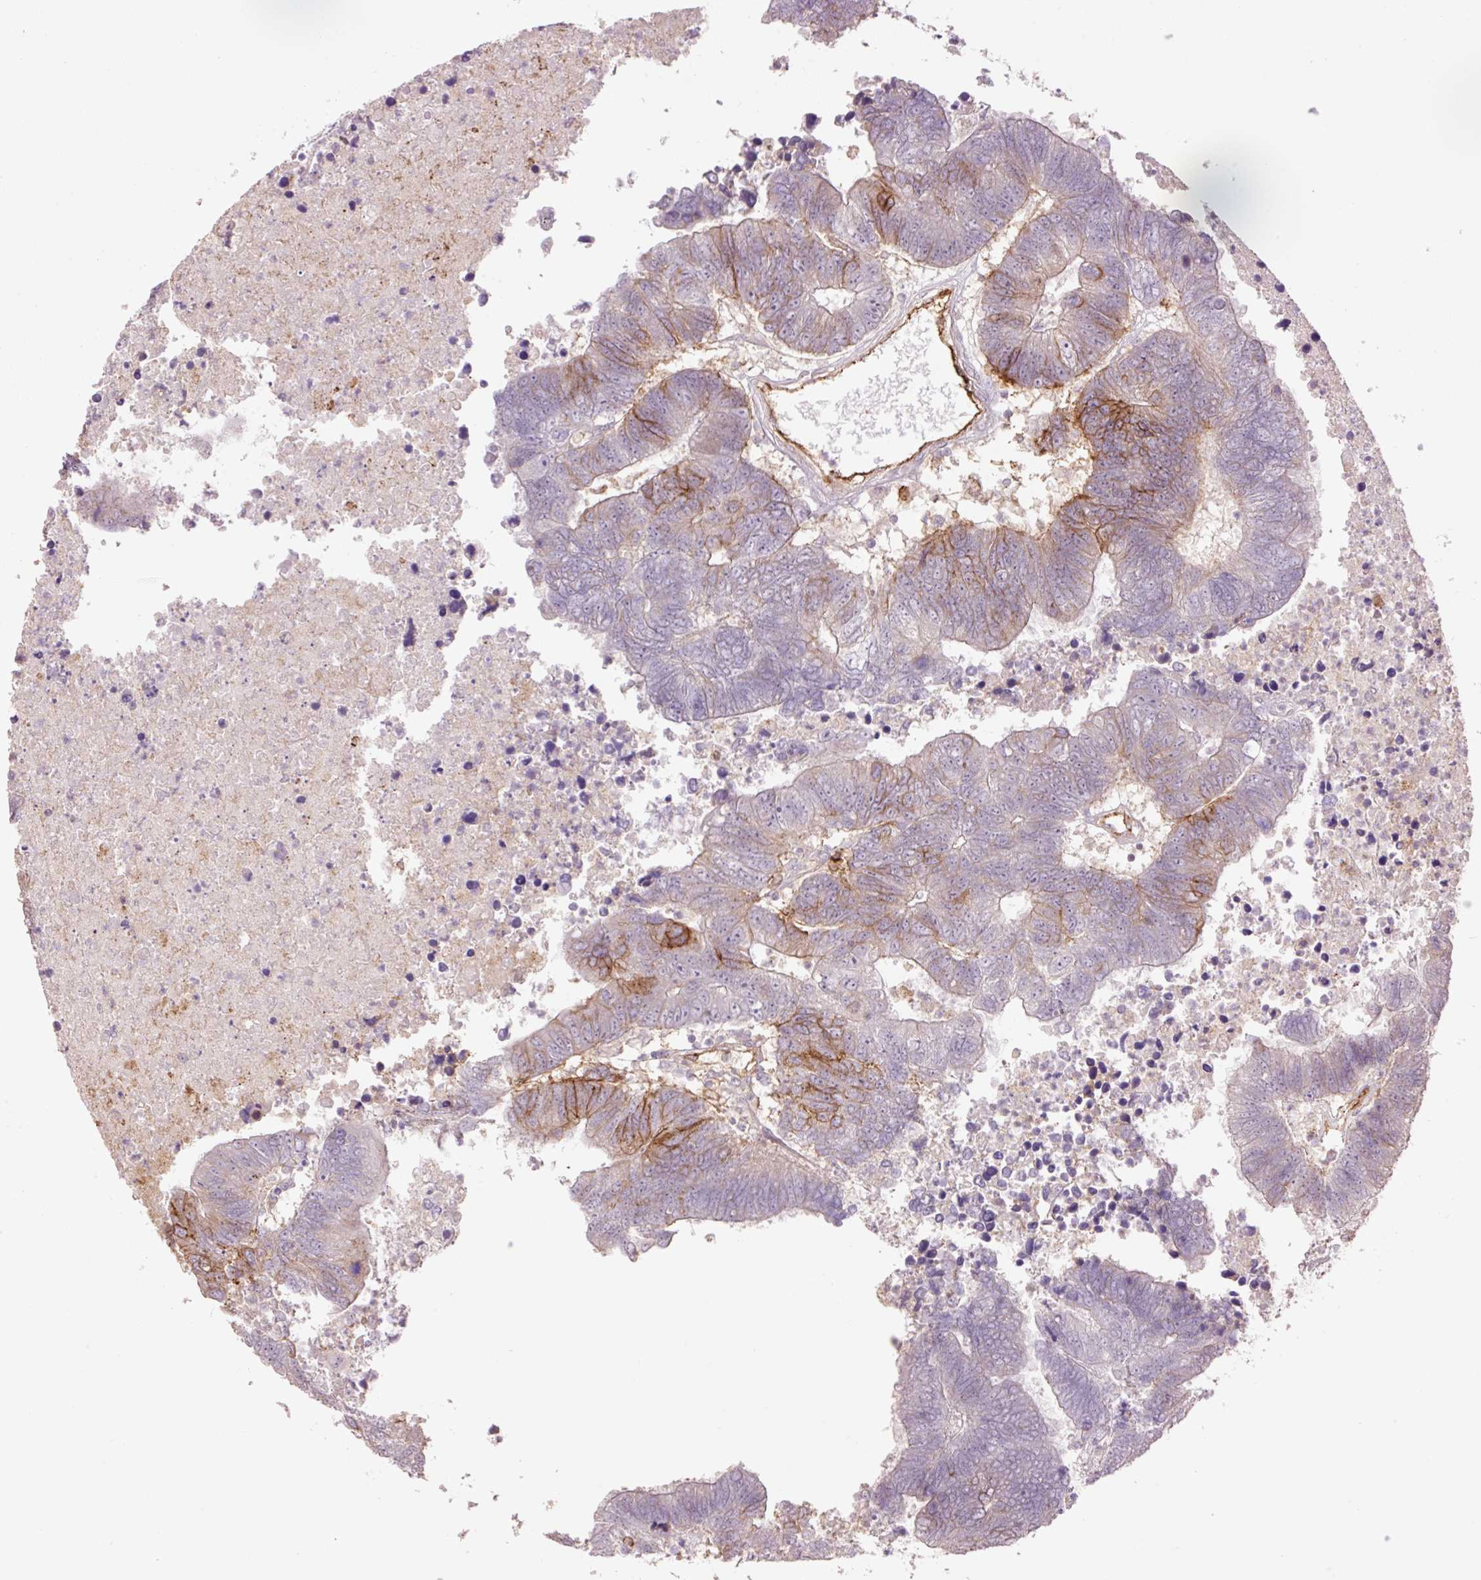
{"staining": {"intensity": "strong", "quantity": "25%-75%", "location": "cytoplasmic/membranous"}, "tissue": "colorectal cancer", "cell_type": "Tumor cells", "image_type": "cancer", "snomed": [{"axis": "morphology", "description": "Adenocarcinoma, NOS"}, {"axis": "topography", "description": "Colon"}], "caption": "A histopathology image of colorectal cancer stained for a protein shows strong cytoplasmic/membranous brown staining in tumor cells. Nuclei are stained in blue.", "gene": "SLC1A4", "patient": {"sex": "female", "age": 48}}